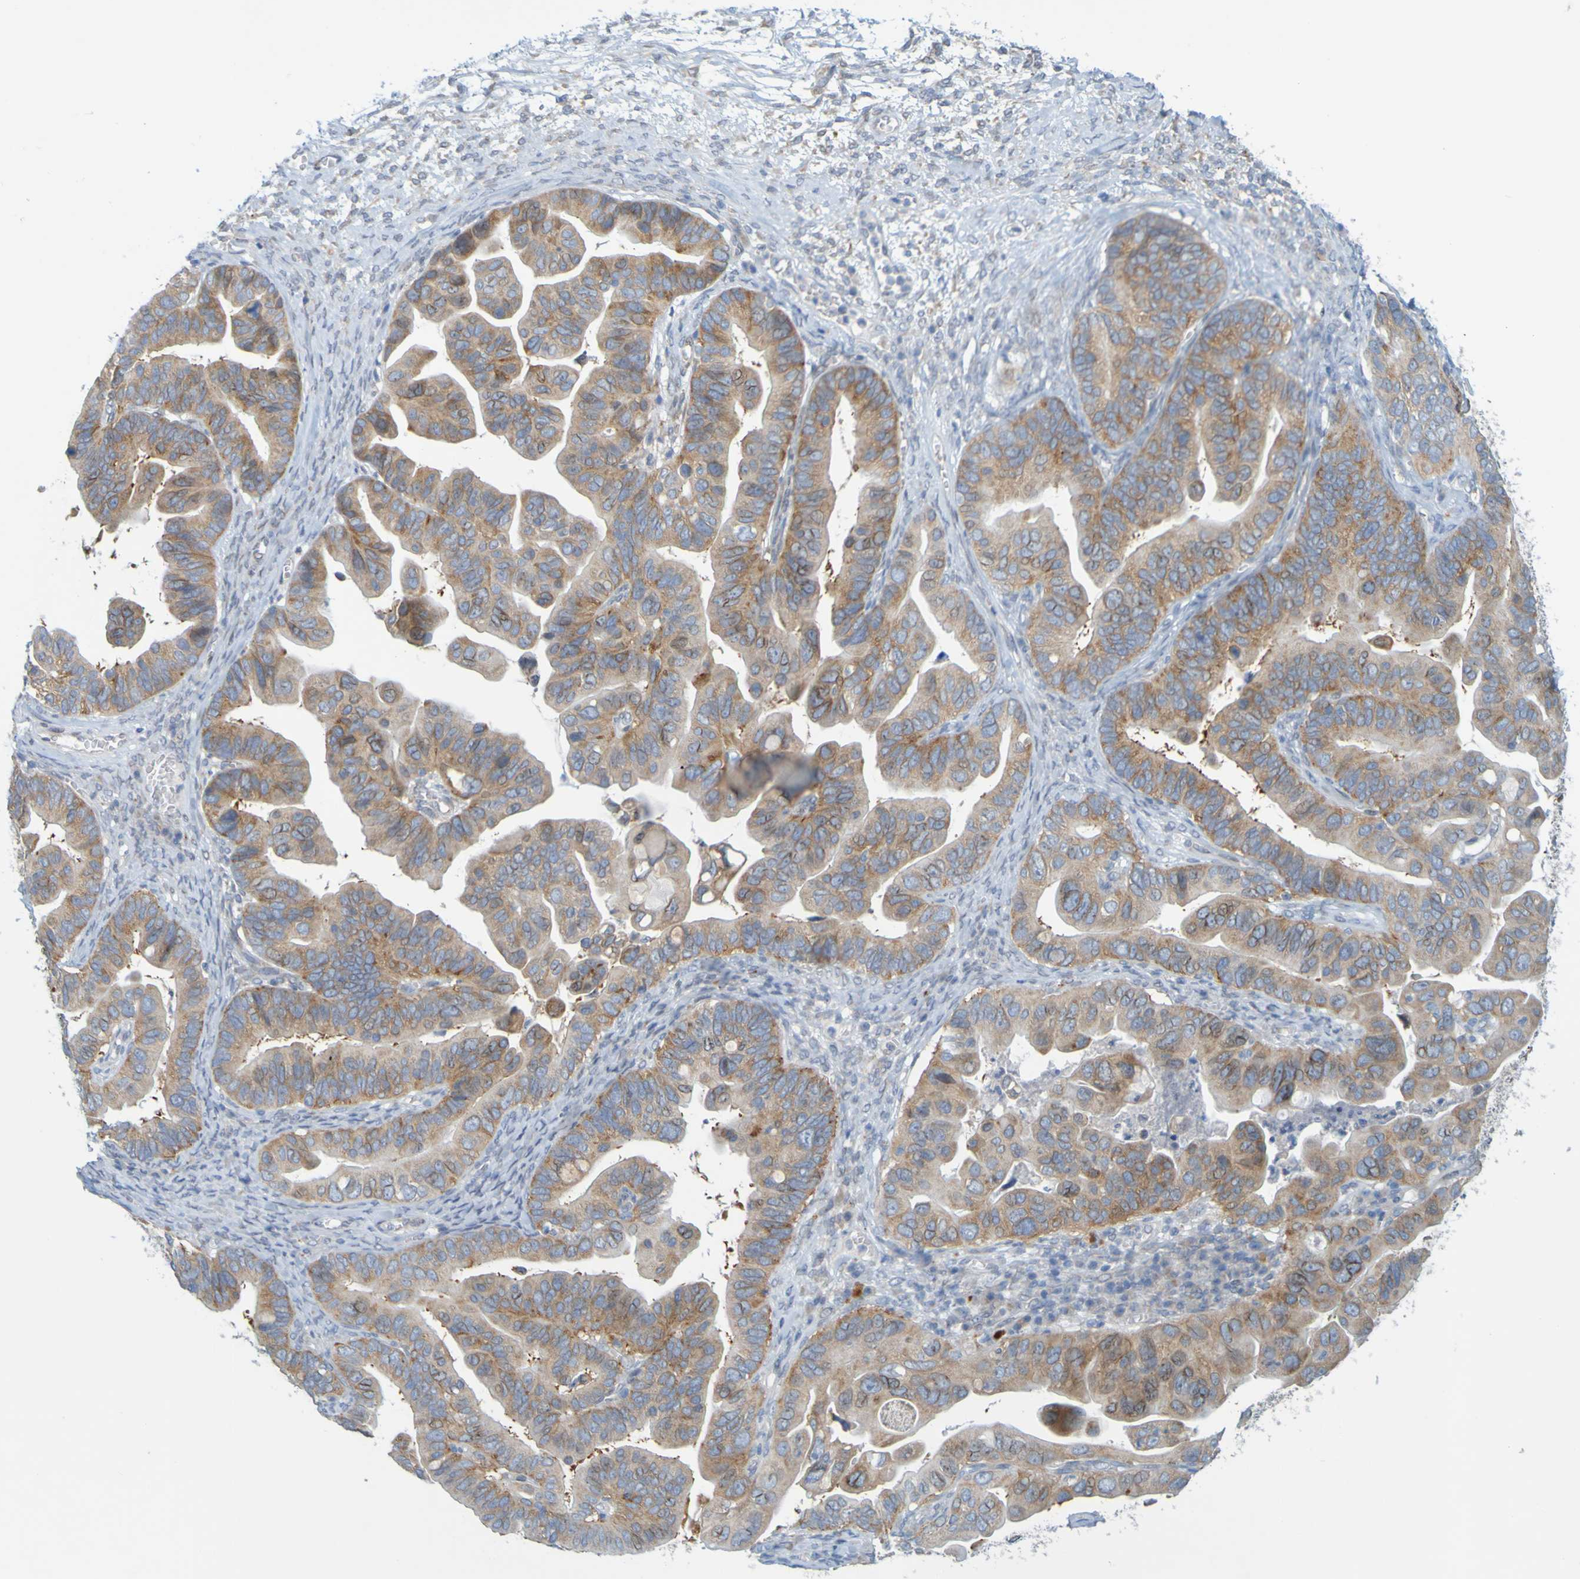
{"staining": {"intensity": "moderate", "quantity": ">75%", "location": "cytoplasmic/membranous"}, "tissue": "ovarian cancer", "cell_type": "Tumor cells", "image_type": "cancer", "snomed": [{"axis": "morphology", "description": "Cystadenocarcinoma, serous, NOS"}, {"axis": "topography", "description": "Ovary"}], "caption": "Moderate cytoplasmic/membranous positivity for a protein is appreciated in approximately >75% of tumor cells of ovarian cancer (serous cystadenocarcinoma) using immunohistochemistry (IHC).", "gene": "MAG", "patient": {"sex": "female", "age": 56}}